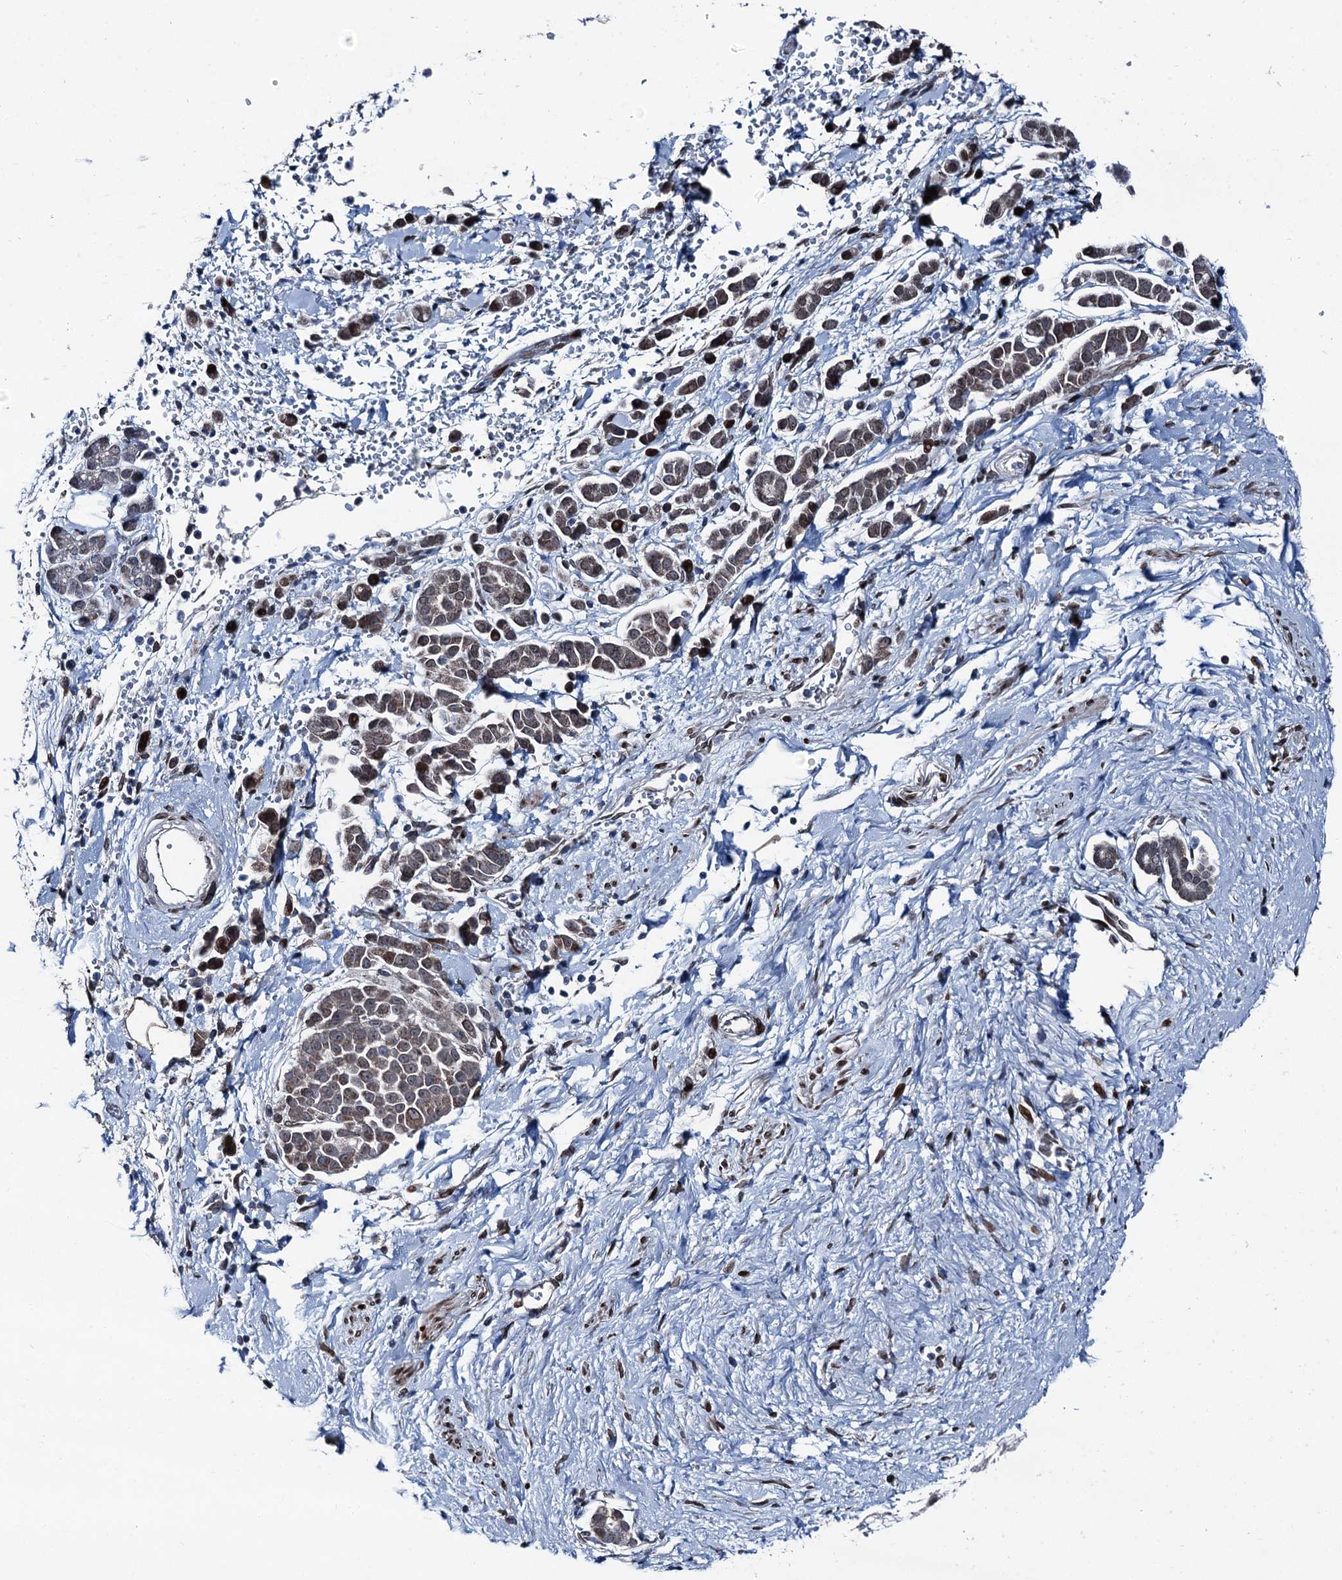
{"staining": {"intensity": "moderate", "quantity": "<25%", "location": "cytoplasmic/membranous"}, "tissue": "pancreatic cancer", "cell_type": "Tumor cells", "image_type": "cancer", "snomed": [{"axis": "morphology", "description": "Normal tissue, NOS"}, {"axis": "morphology", "description": "Adenocarcinoma, NOS"}, {"axis": "topography", "description": "Pancreas"}], "caption": "Adenocarcinoma (pancreatic) stained for a protein reveals moderate cytoplasmic/membranous positivity in tumor cells.", "gene": "MRPL14", "patient": {"sex": "female", "age": 64}}